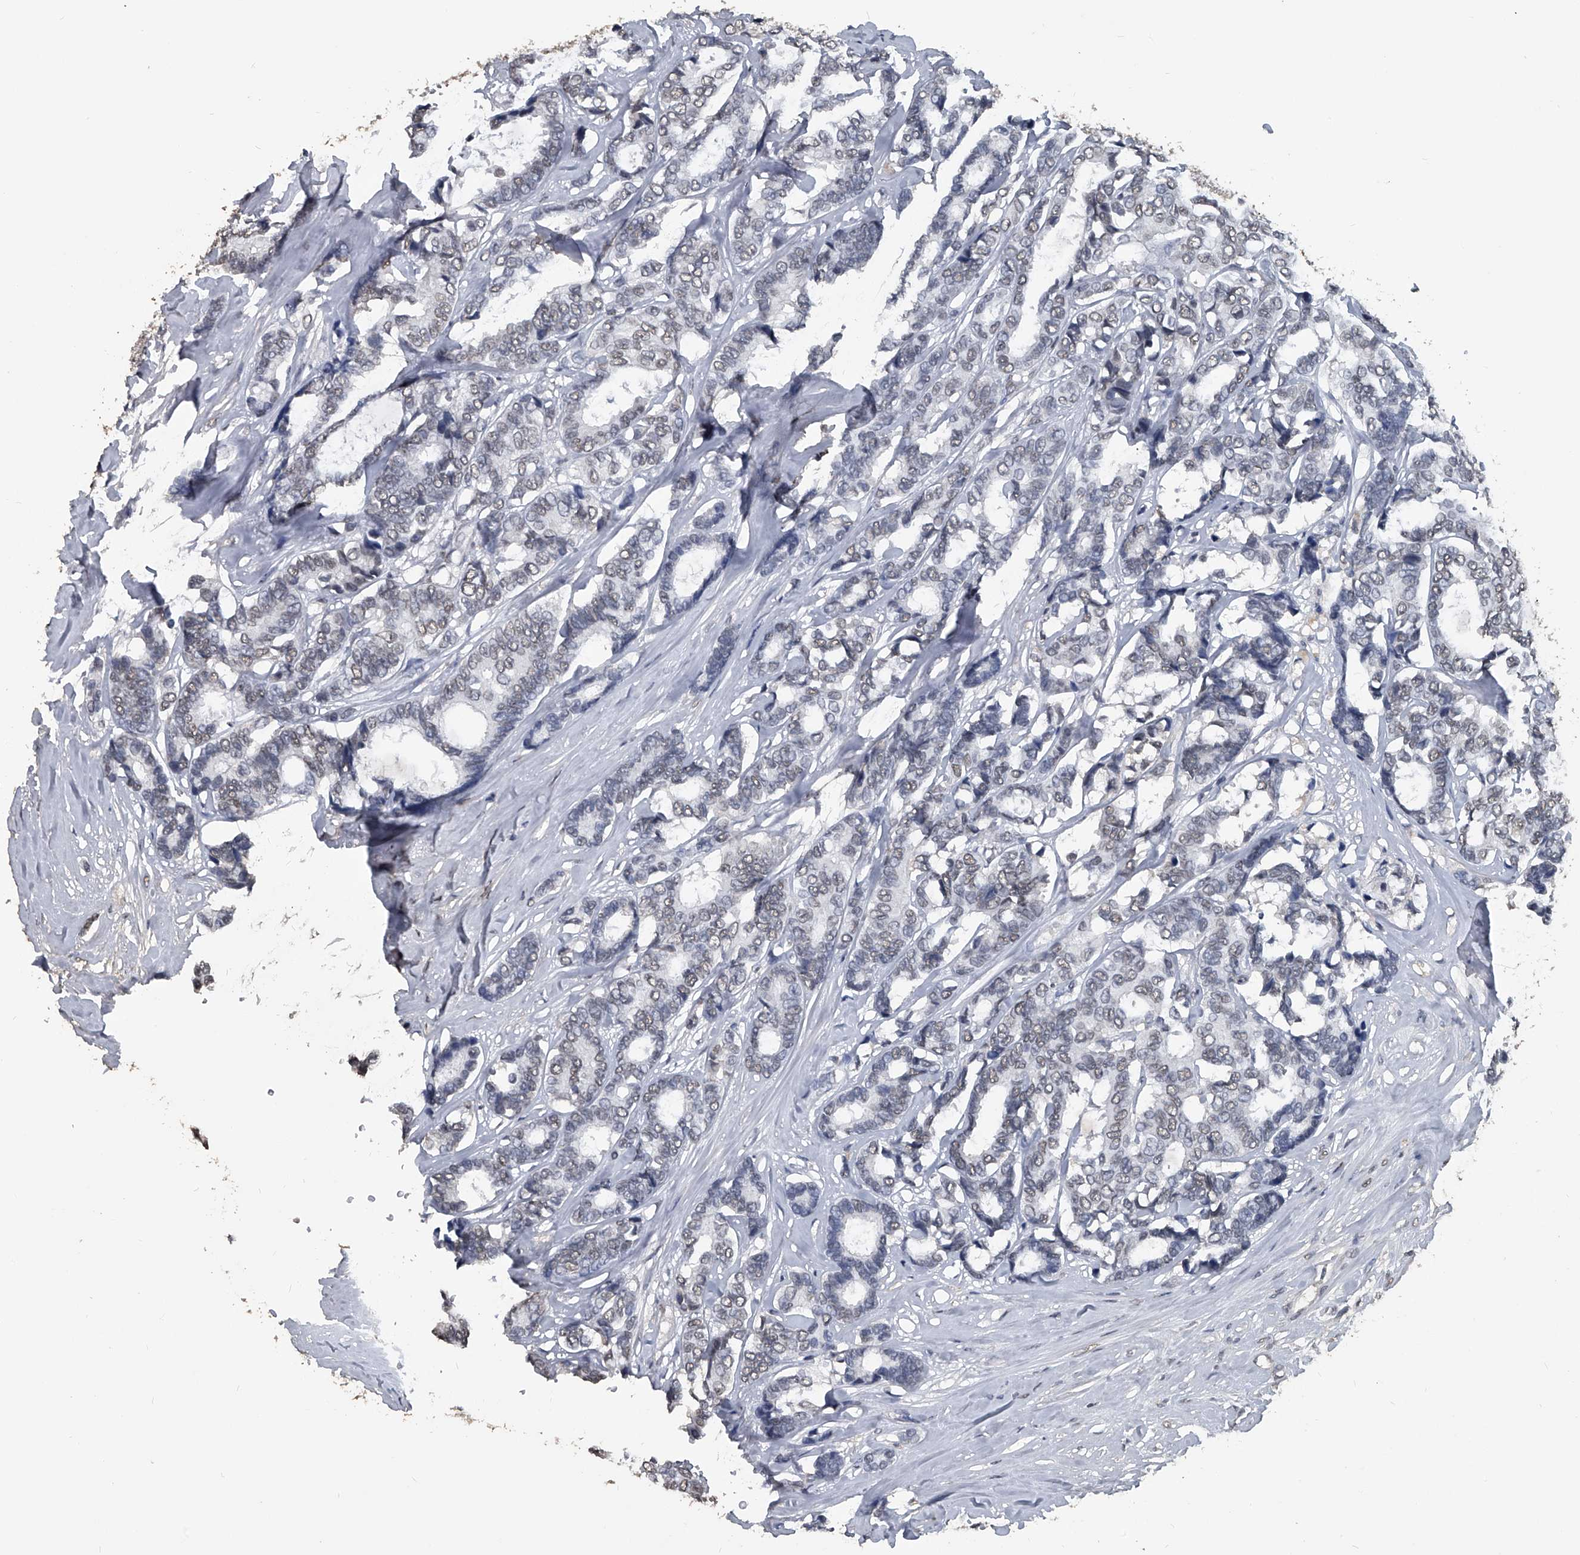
{"staining": {"intensity": "negative", "quantity": "none", "location": "none"}, "tissue": "breast cancer", "cell_type": "Tumor cells", "image_type": "cancer", "snomed": [{"axis": "morphology", "description": "Duct carcinoma"}, {"axis": "topography", "description": "Breast"}], "caption": "High magnification brightfield microscopy of breast cancer stained with DAB (3,3'-diaminobenzidine) (brown) and counterstained with hematoxylin (blue): tumor cells show no significant expression.", "gene": "MATR3", "patient": {"sex": "female", "age": 87}}